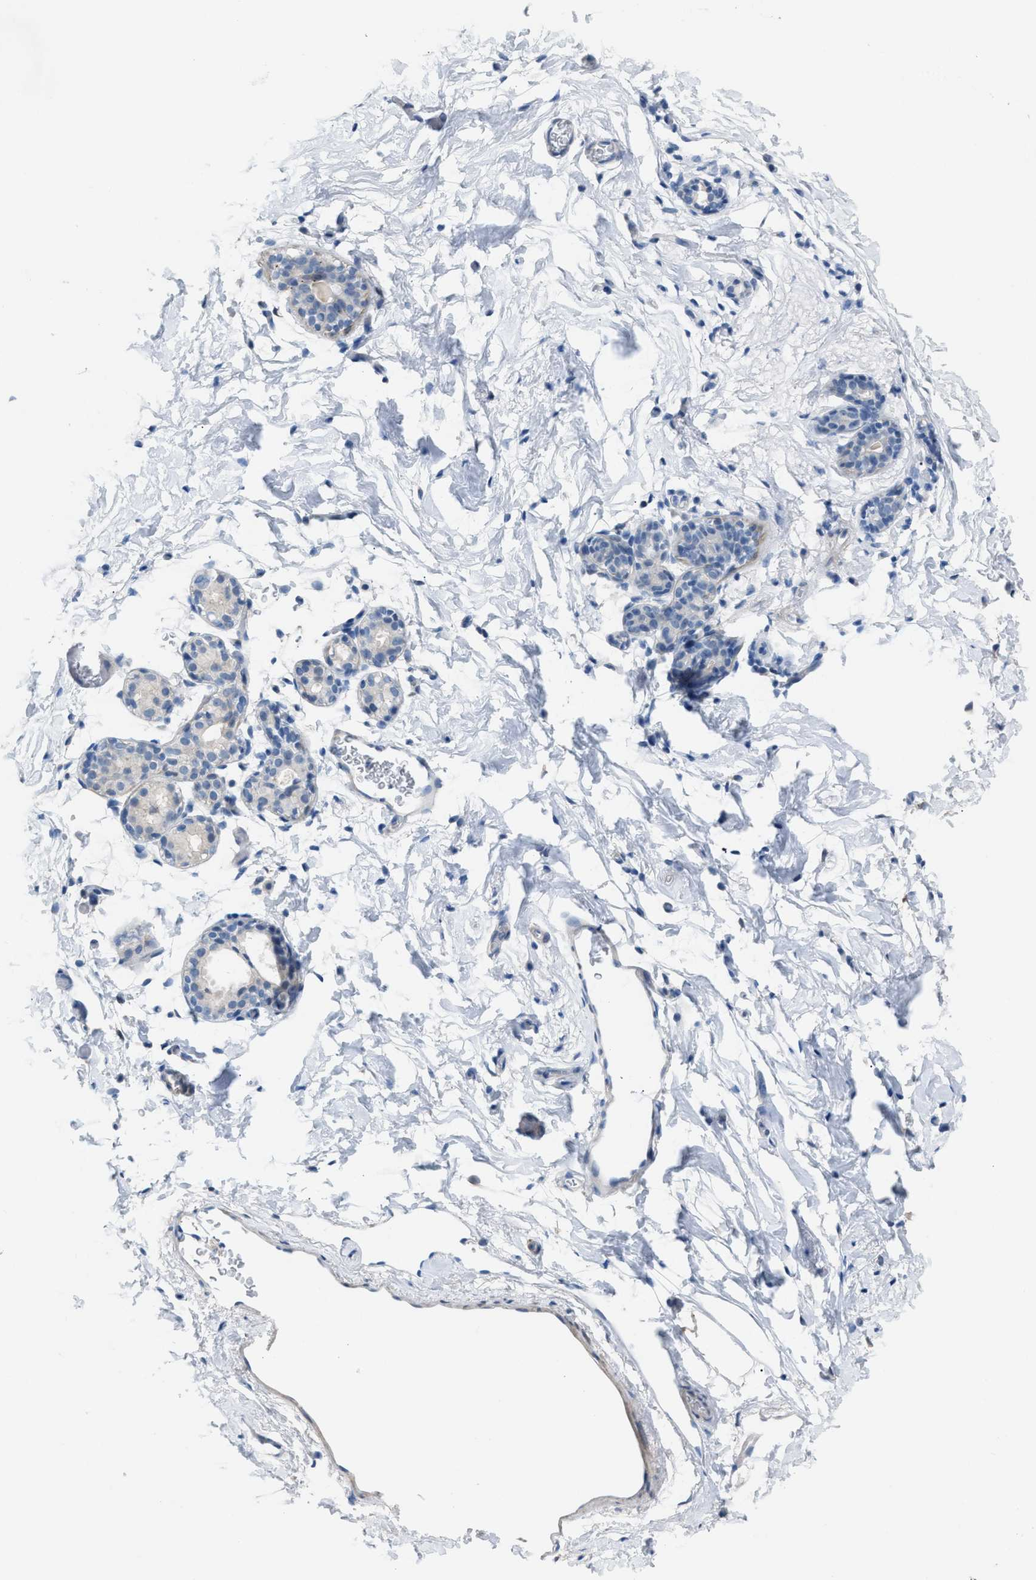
{"staining": {"intensity": "negative", "quantity": "none", "location": "none"}, "tissue": "breast", "cell_type": "Adipocytes", "image_type": "normal", "snomed": [{"axis": "morphology", "description": "Normal tissue, NOS"}, {"axis": "topography", "description": "Breast"}], "caption": "Immunohistochemistry of benign human breast reveals no expression in adipocytes.", "gene": "ASPA", "patient": {"sex": "female", "age": 62}}